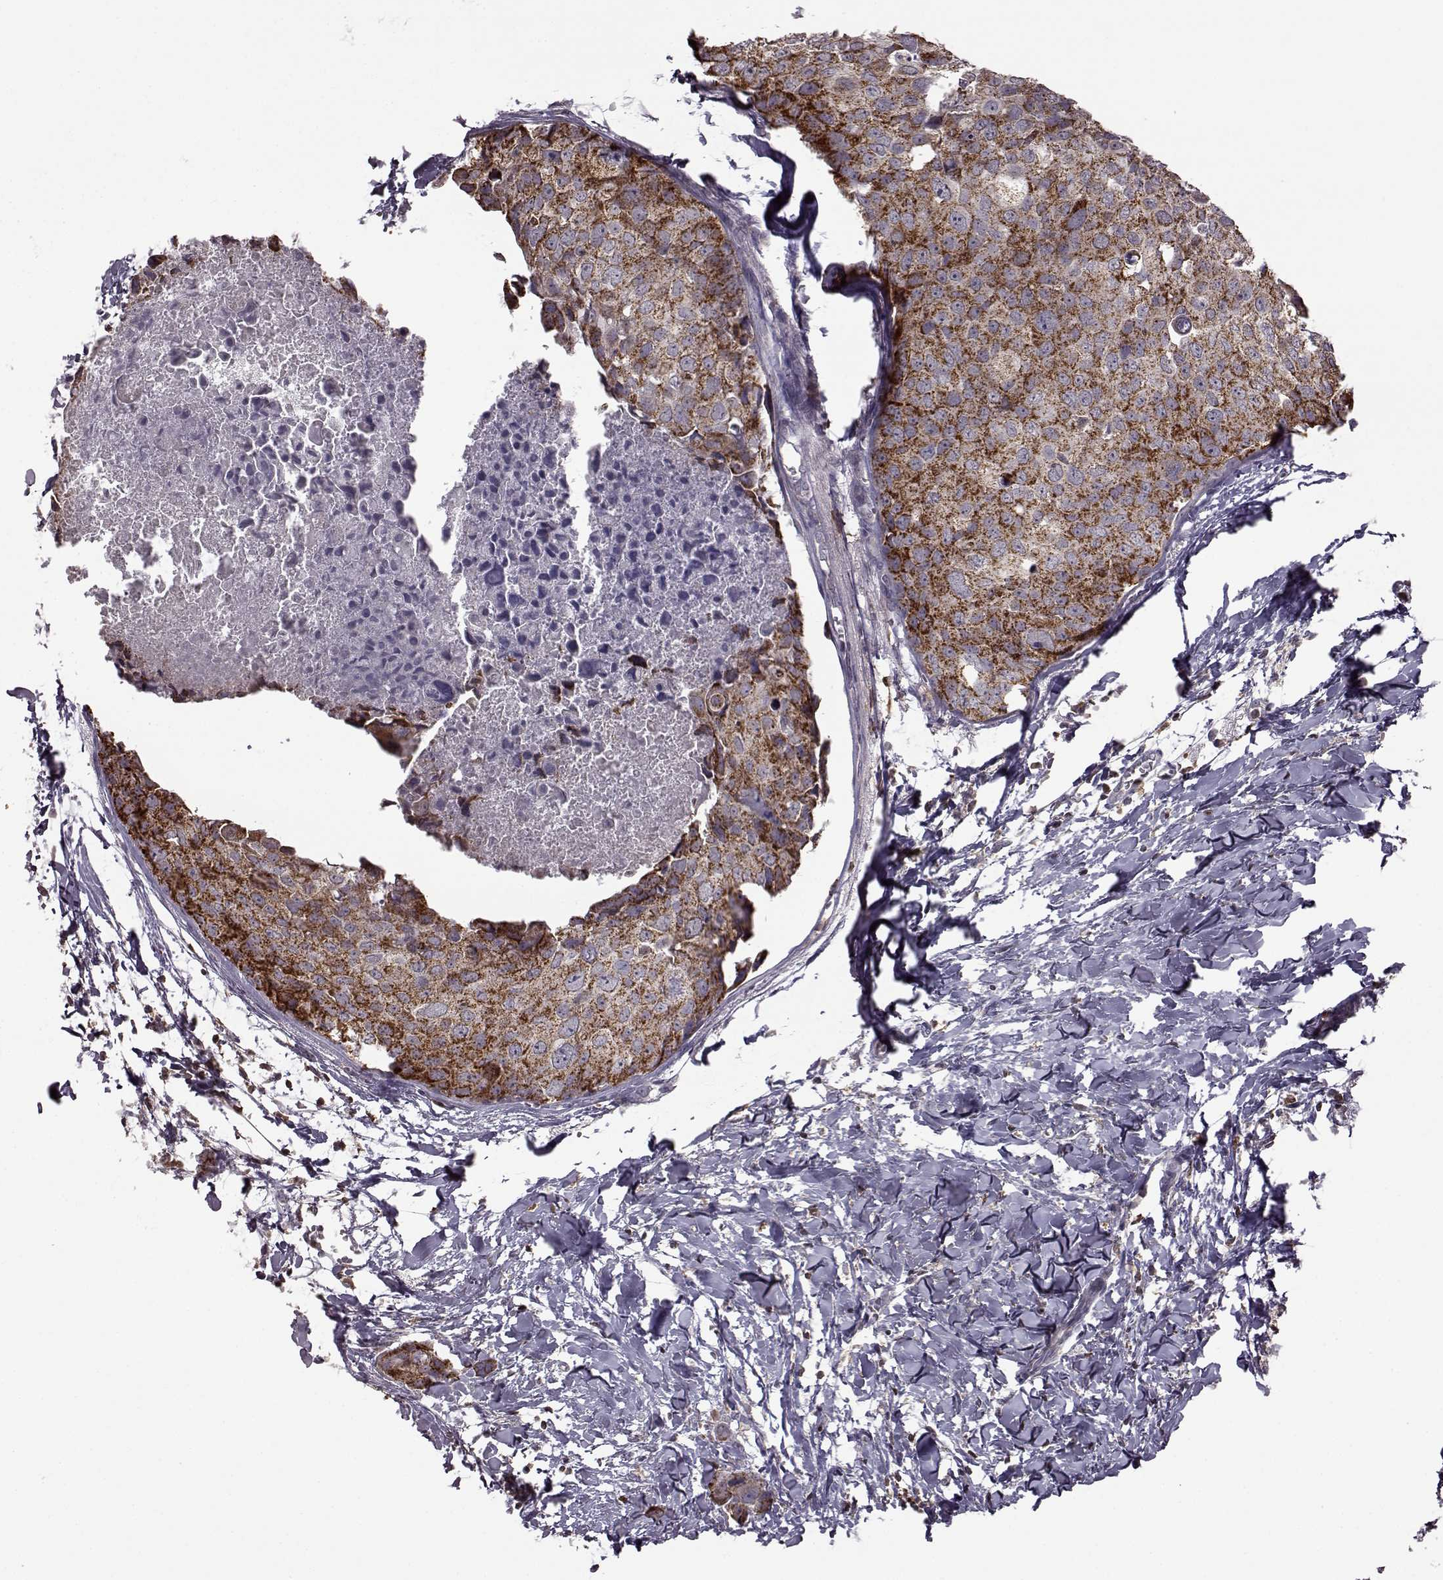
{"staining": {"intensity": "strong", "quantity": "25%-75%", "location": "cytoplasmic/membranous"}, "tissue": "breast cancer", "cell_type": "Tumor cells", "image_type": "cancer", "snomed": [{"axis": "morphology", "description": "Duct carcinoma"}, {"axis": "topography", "description": "Breast"}], "caption": "Immunohistochemical staining of human infiltrating ductal carcinoma (breast) demonstrates high levels of strong cytoplasmic/membranous expression in approximately 25%-75% of tumor cells. Nuclei are stained in blue.", "gene": "DOK2", "patient": {"sex": "female", "age": 38}}